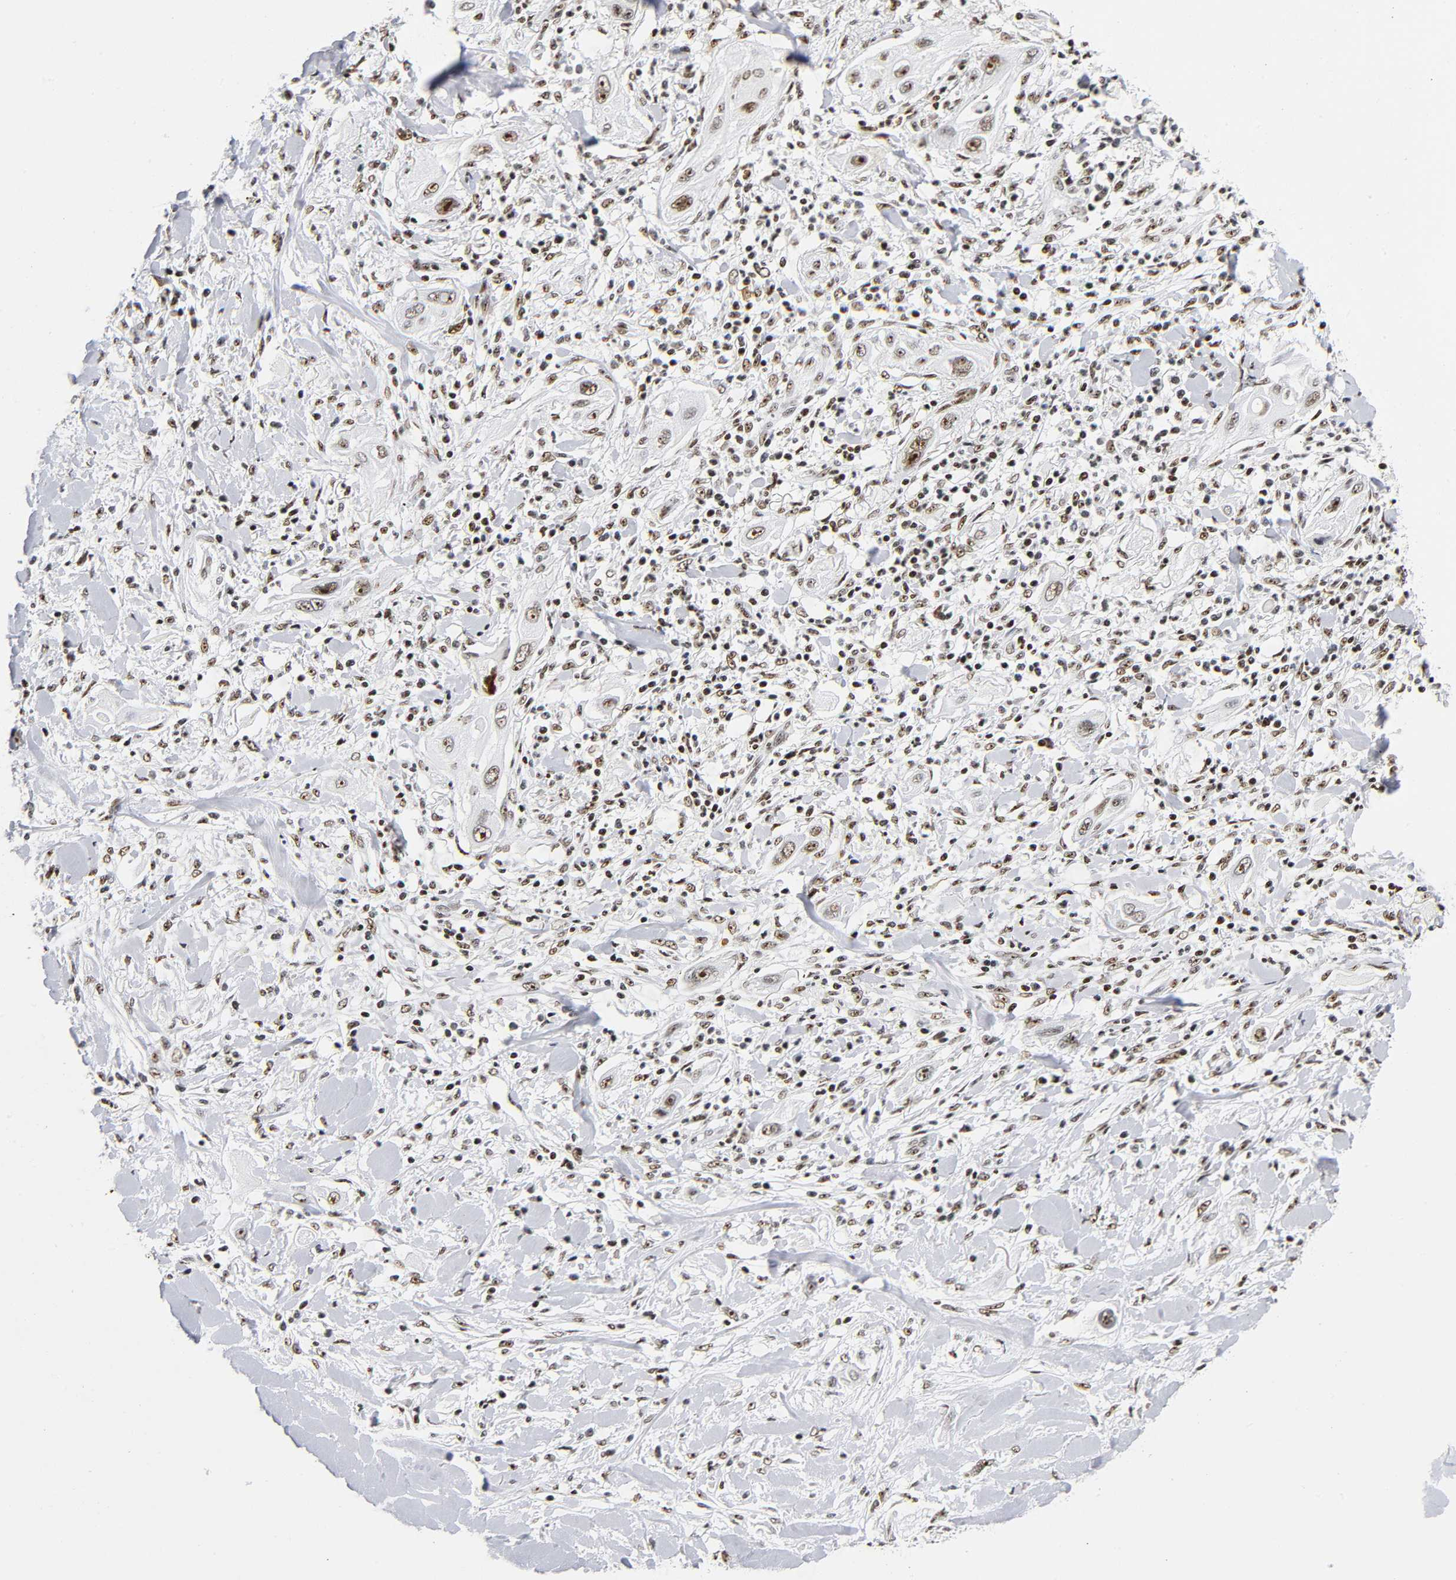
{"staining": {"intensity": "moderate", "quantity": ">75%", "location": "nuclear"}, "tissue": "lung cancer", "cell_type": "Tumor cells", "image_type": "cancer", "snomed": [{"axis": "morphology", "description": "Squamous cell carcinoma, NOS"}, {"axis": "topography", "description": "Lung"}], "caption": "High-power microscopy captured an immunohistochemistry (IHC) micrograph of squamous cell carcinoma (lung), revealing moderate nuclear expression in approximately >75% of tumor cells.", "gene": "UBTF", "patient": {"sex": "female", "age": 47}}